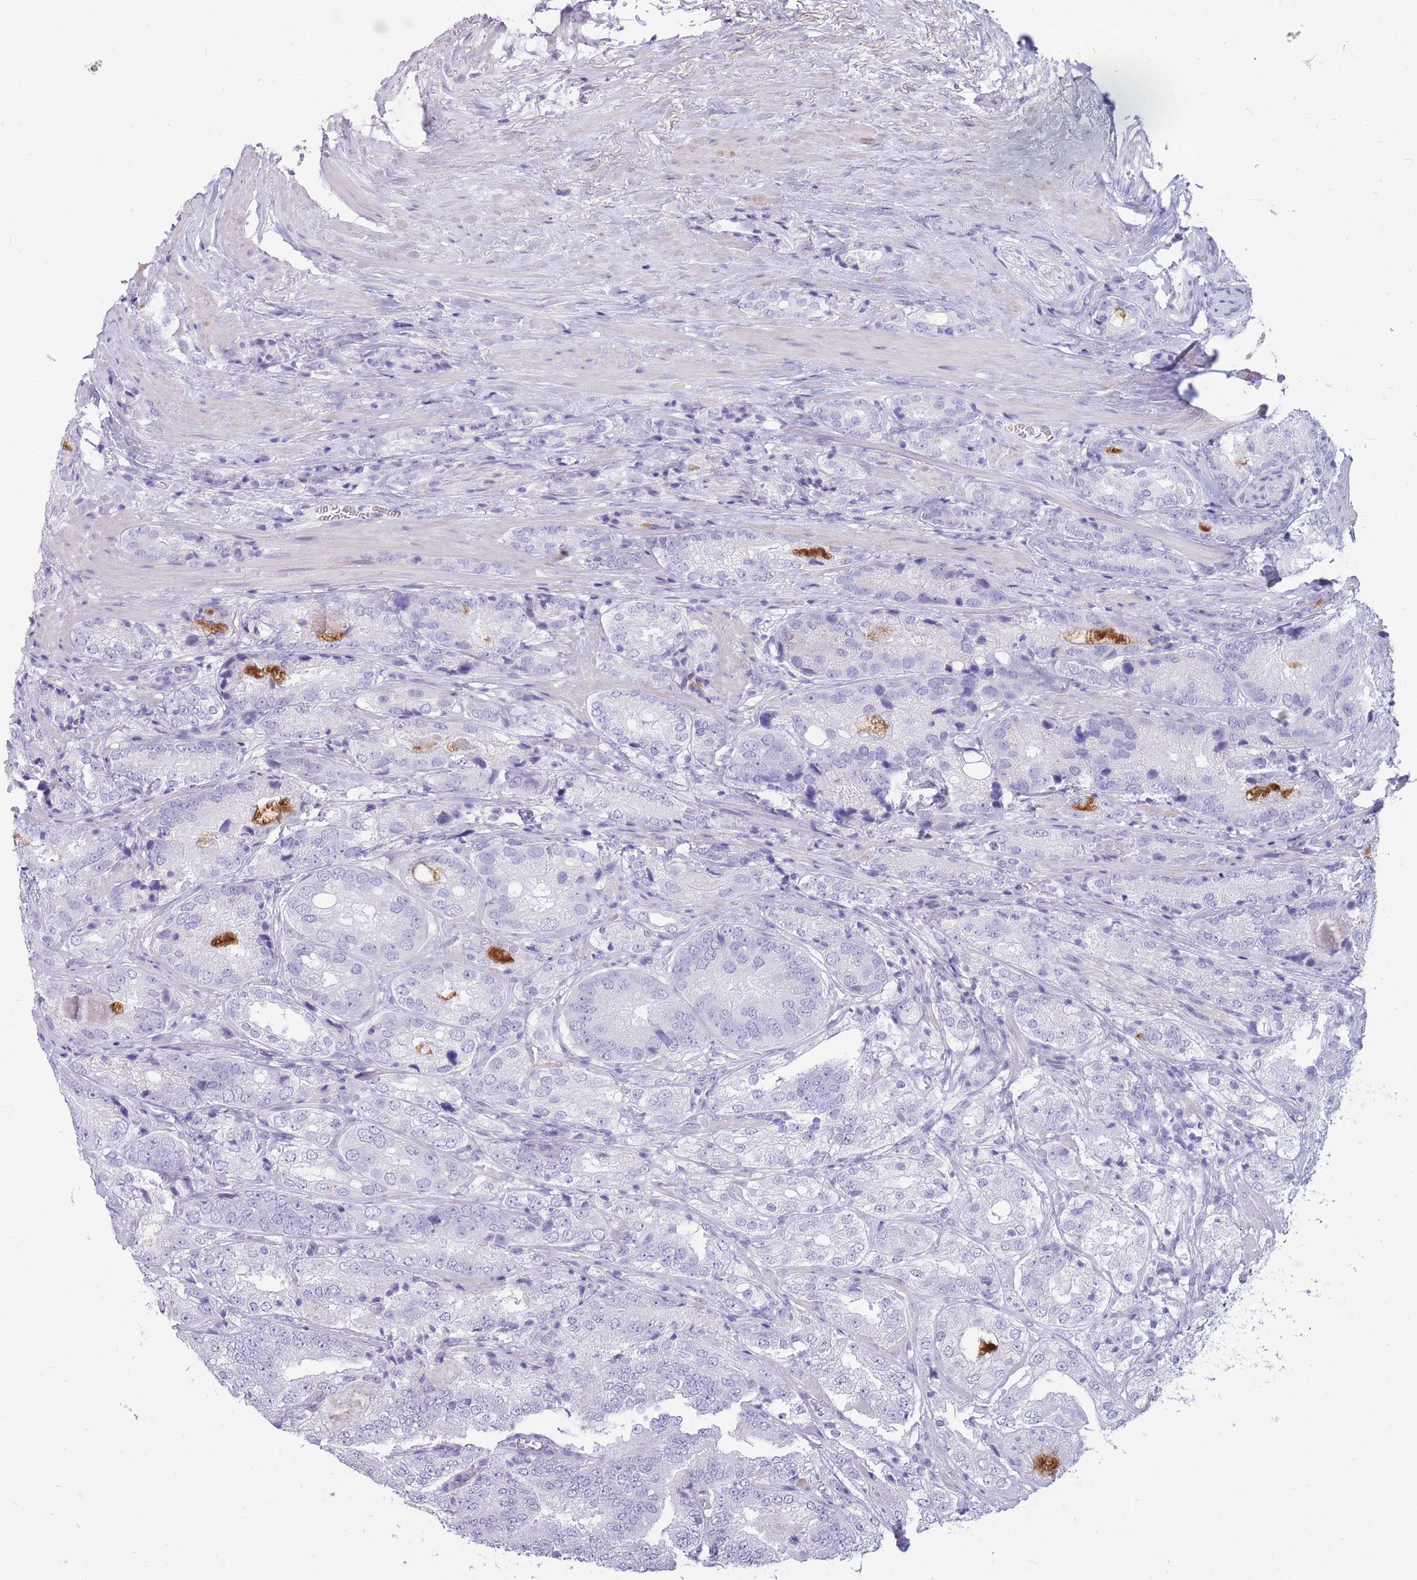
{"staining": {"intensity": "negative", "quantity": "none", "location": "none"}, "tissue": "prostate cancer", "cell_type": "Tumor cells", "image_type": "cancer", "snomed": [{"axis": "morphology", "description": "Adenocarcinoma, High grade"}, {"axis": "topography", "description": "Prostate"}], "caption": "Image shows no significant protein expression in tumor cells of prostate adenocarcinoma (high-grade).", "gene": "CYP21A2", "patient": {"sex": "male", "age": 63}}